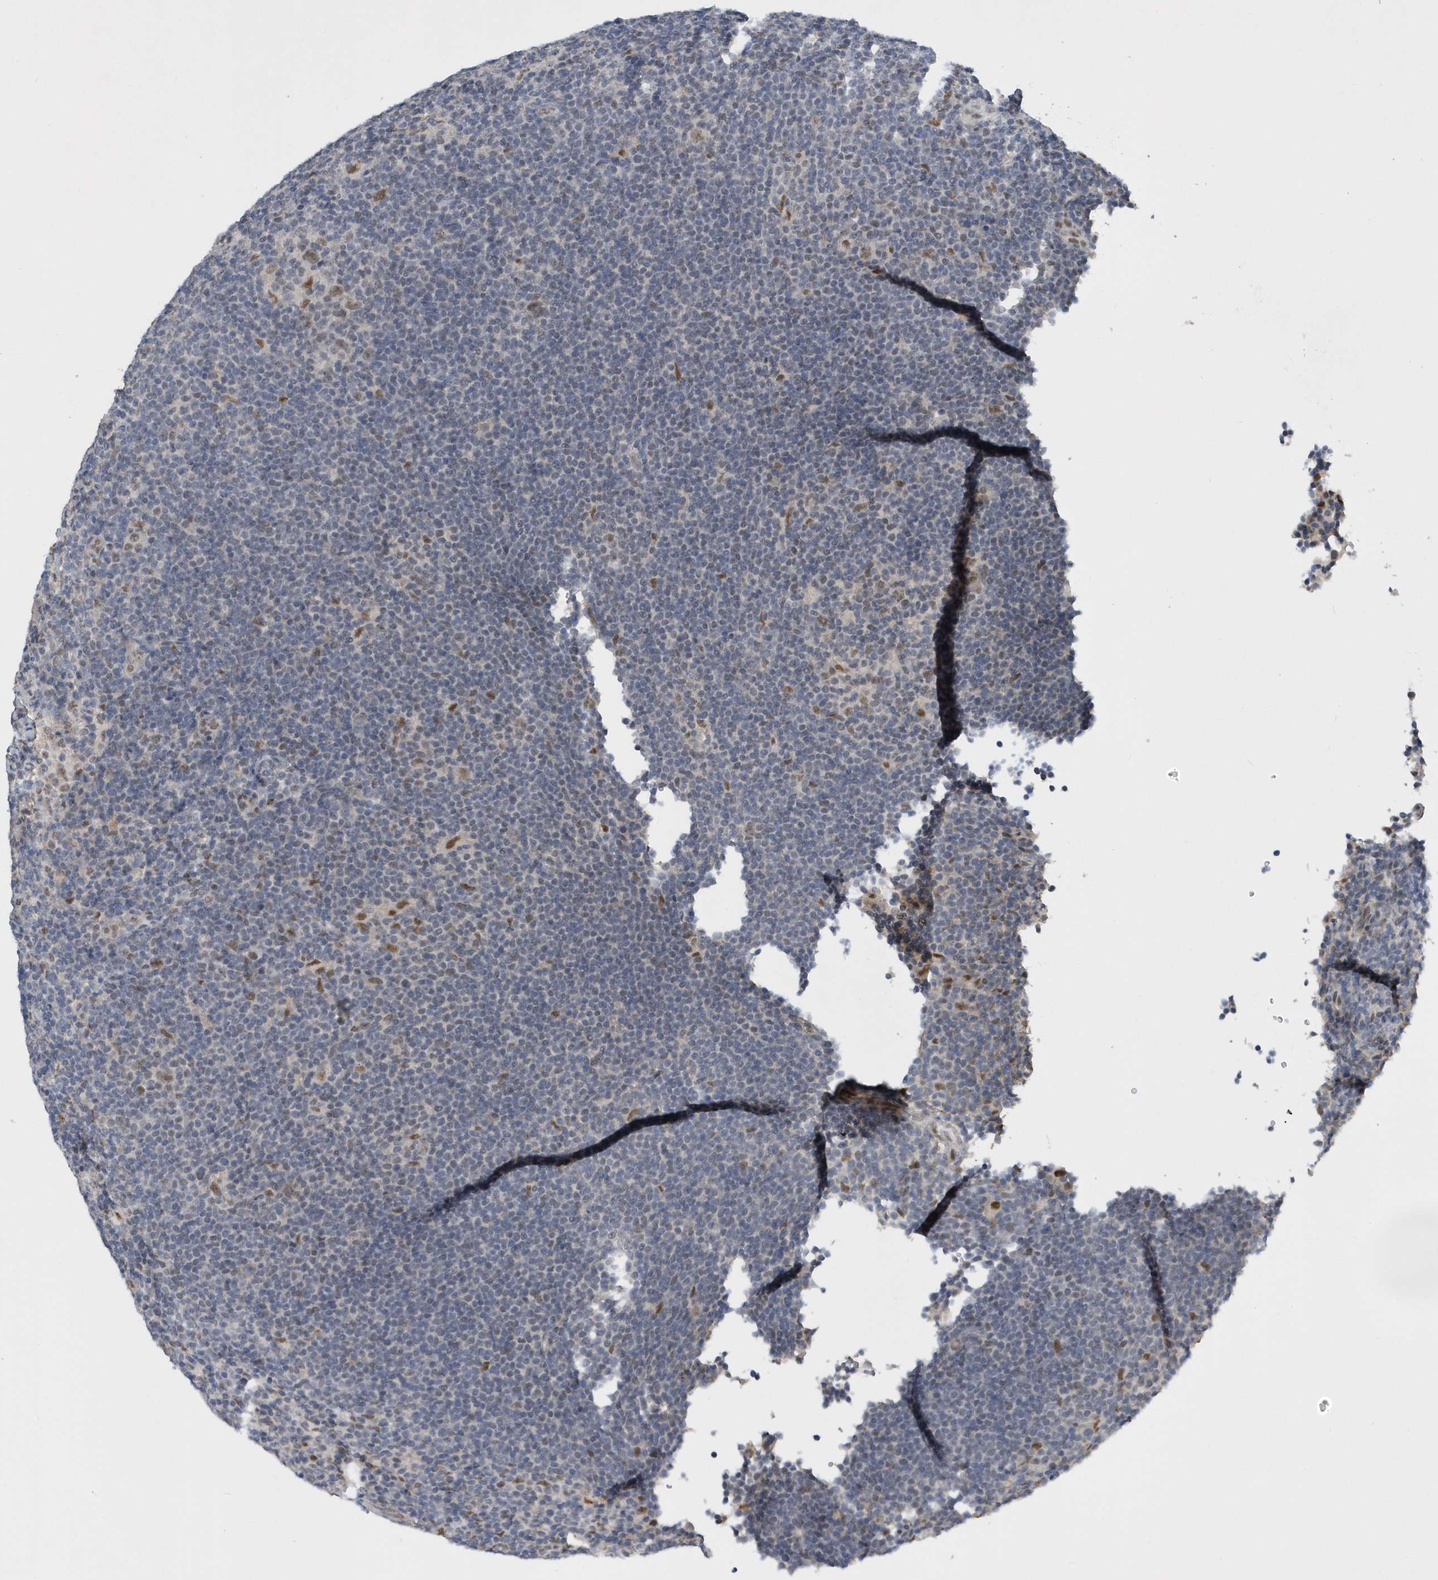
{"staining": {"intensity": "weak", "quantity": ">75%", "location": "nuclear"}, "tissue": "lymphoma", "cell_type": "Tumor cells", "image_type": "cancer", "snomed": [{"axis": "morphology", "description": "Hodgkin's disease, NOS"}, {"axis": "topography", "description": "Lymph node"}], "caption": "A low amount of weak nuclear staining is seen in approximately >75% of tumor cells in Hodgkin's disease tissue.", "gene": "FAM217A", "patient": {"sex": "female", "age": 57}}